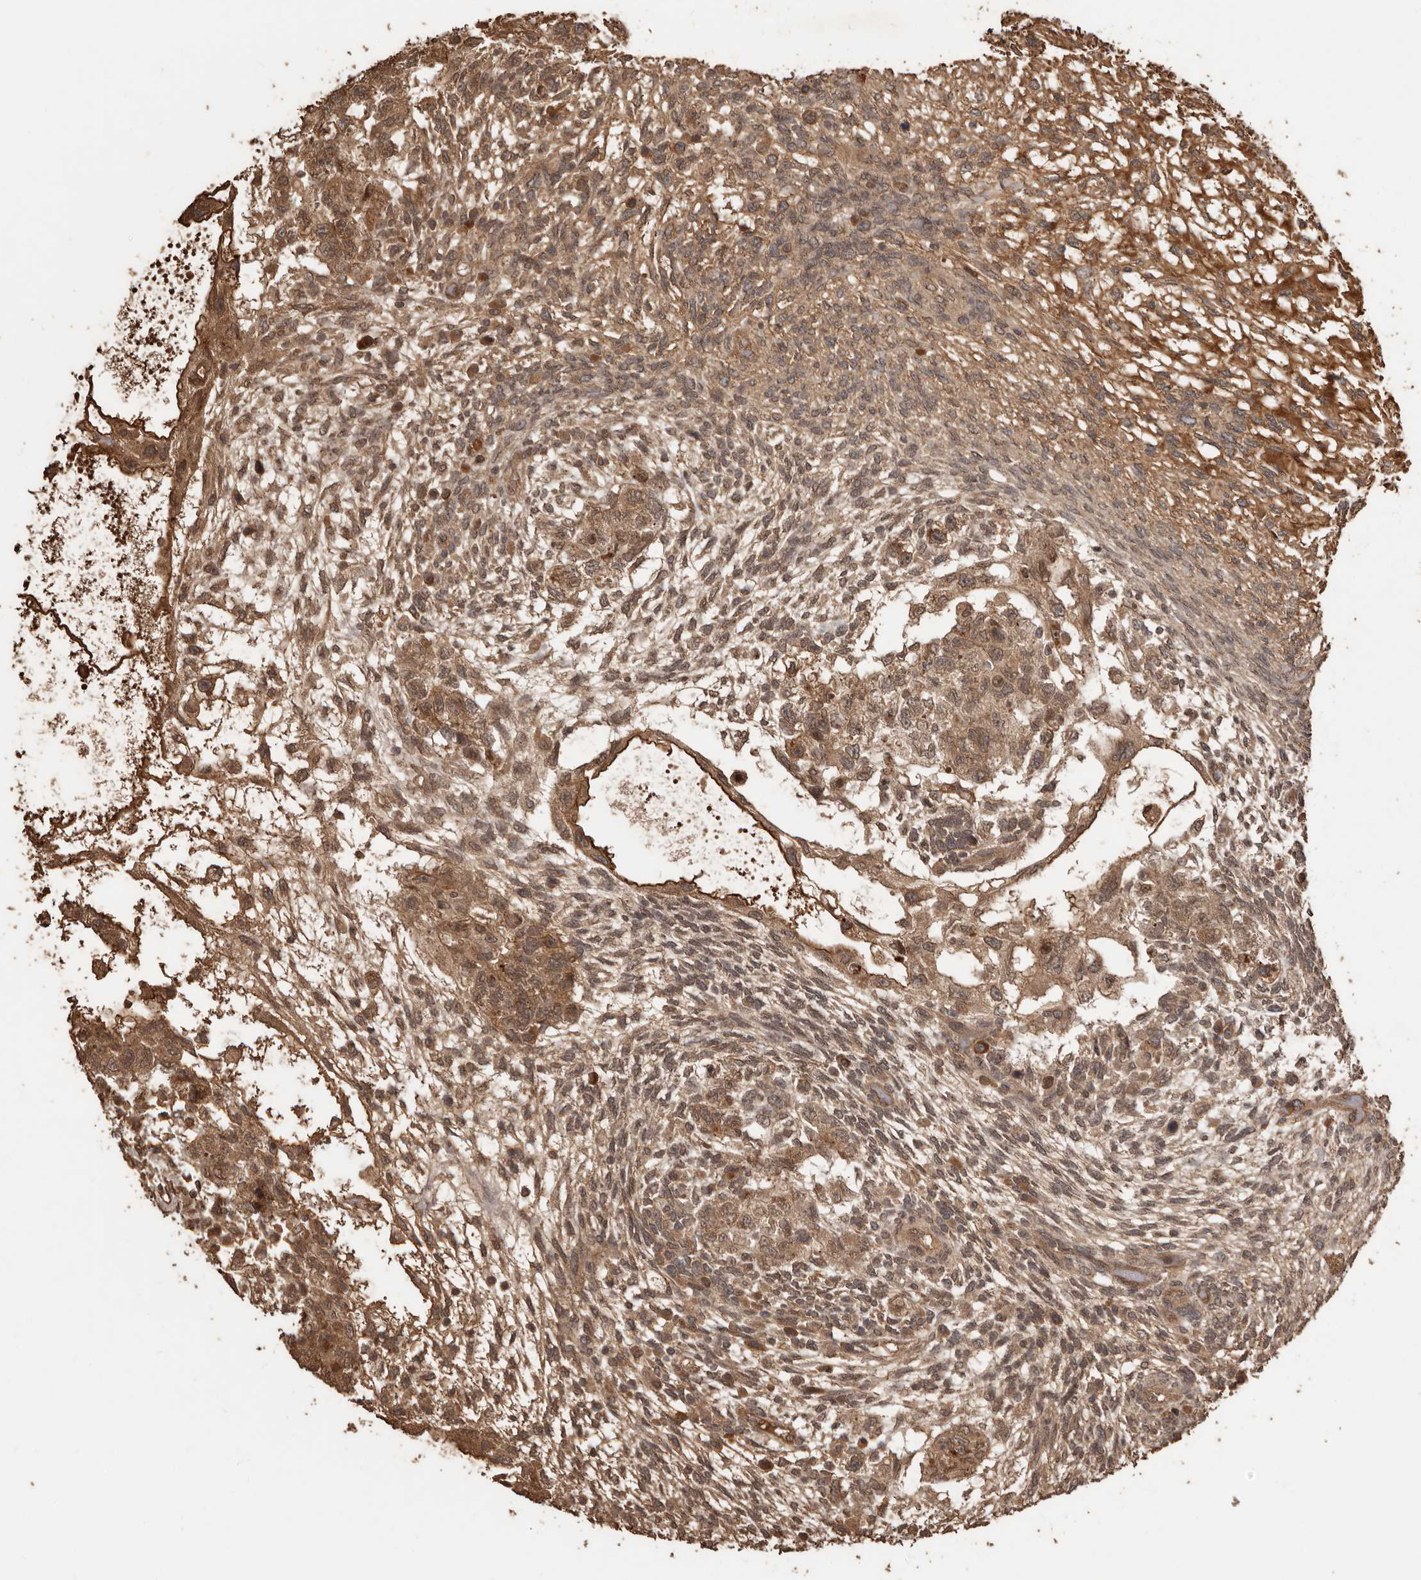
{"staining": {"intensity": "moderate", "quantity": ">75%", "location": "cytoplasmic/membranous"}, "tissue": "testis cancer", "cell_type": "Tumor cells", "image_type": "cancer", "snomed": [{"axis": "morphology", "description": "Normal tissue, NOS"}, {"axis": "morphology", "description": "Carcinoma, Embryonal, NOS"}, {"axis": "topography", "description": "Testis"}], "caption": "An IHC image of neoplastic tissue is shown. Protein staining in brown shows moderate cytoplasmic/membranous positivity in embryonal carcinoma (testis) within tumor cells.", "gene": "NUP43", "patient": {"sex": "male", "age": 36}}